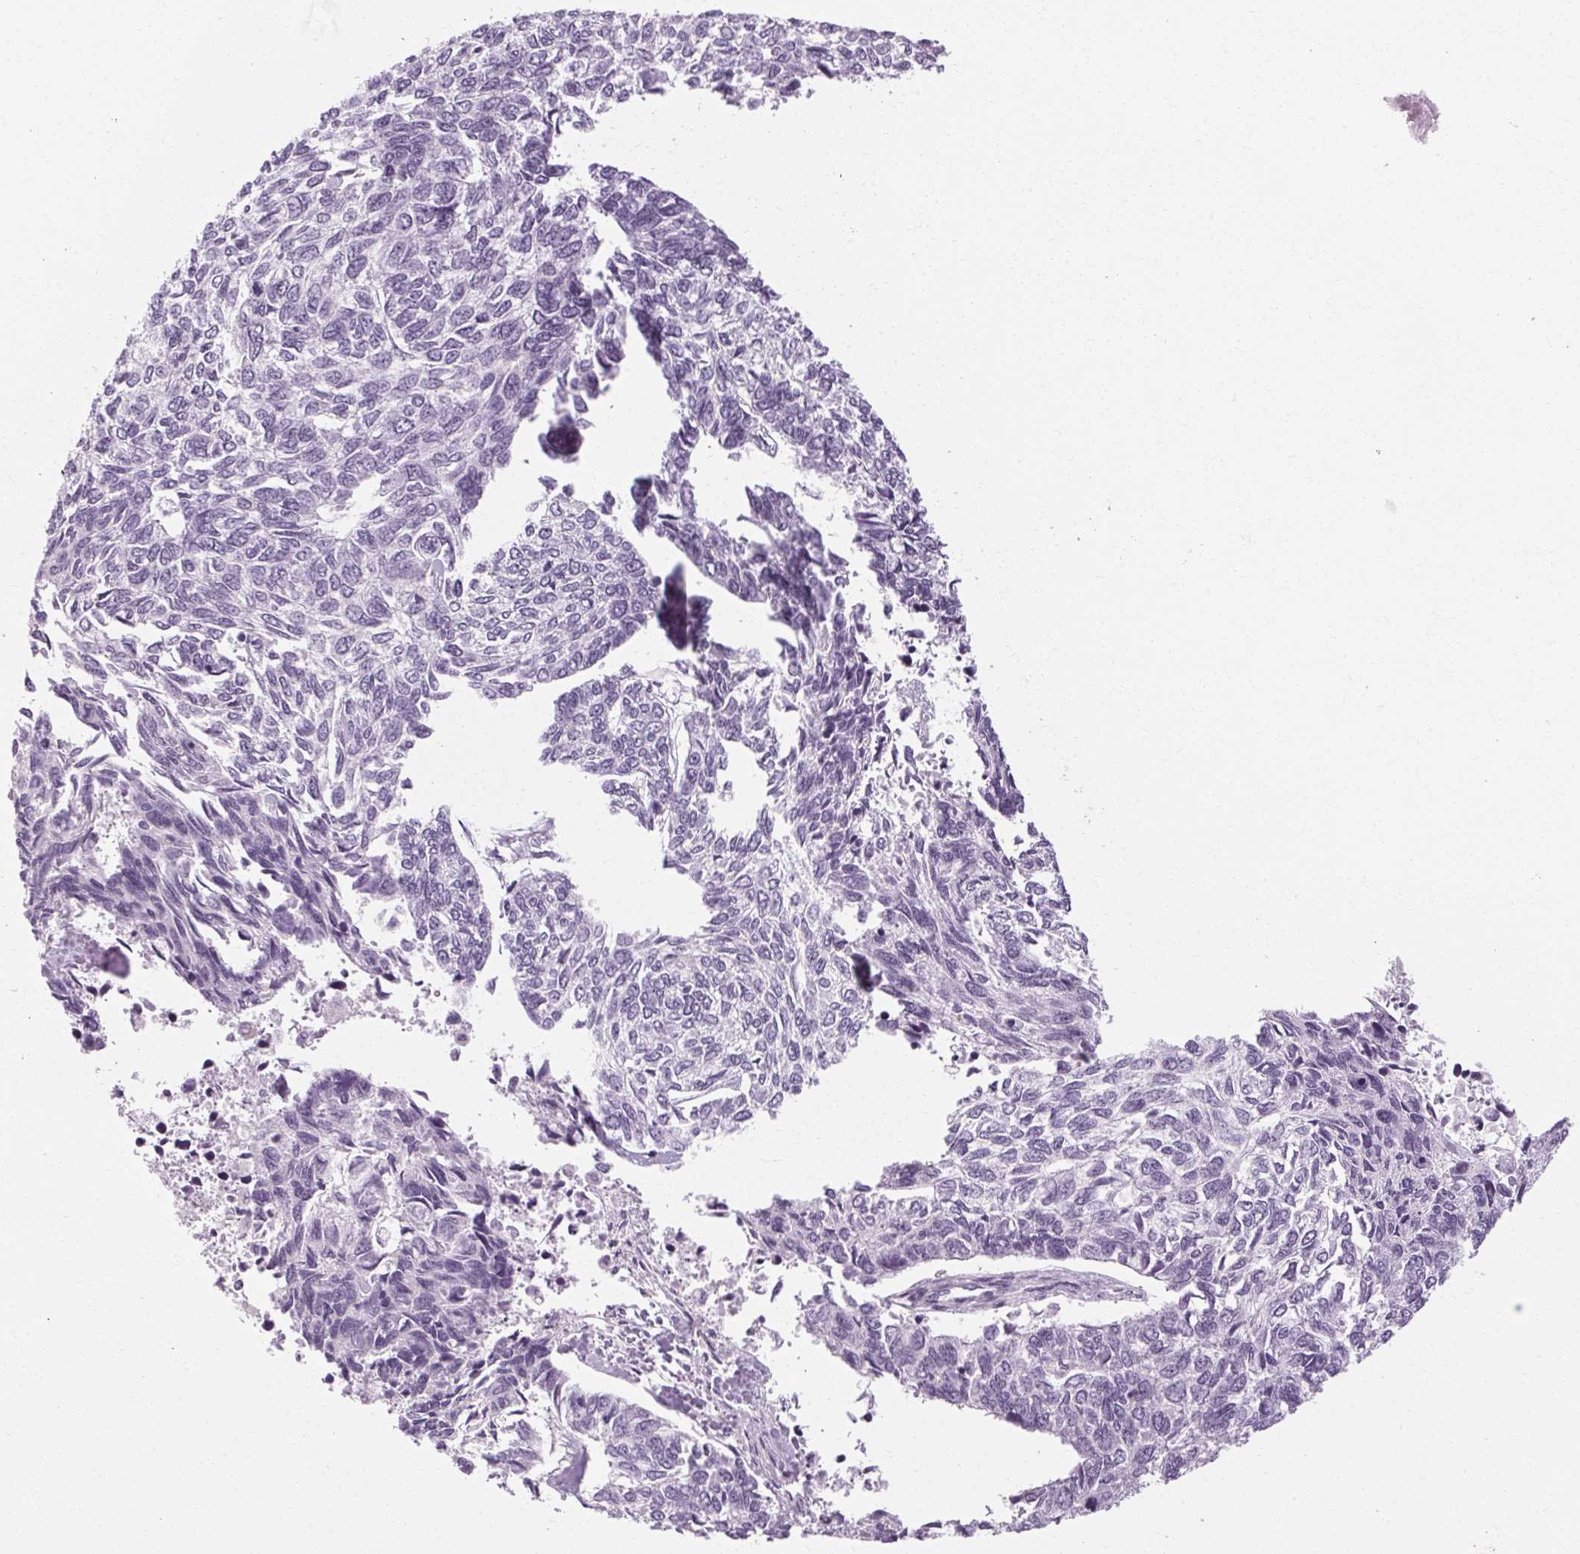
{"staining": {"intensity": "negative", "quantity": "none", "location": "none"}, "tissue": "skin cancer", "cell_type": "Tumor cells", "image_type": "cancer", "snomed": [{"axis": "morphology", "description": "Basal cell carcinoma"}, {"axis": "topography", "description": "Skin"}], "caption": "Human skin basal cell carcinoma stained for a protein using immunohistochemistry exhibits no positivity in tumor cells.", "gene": "POMC", "patient": {"sex": "female", "age": 65}}